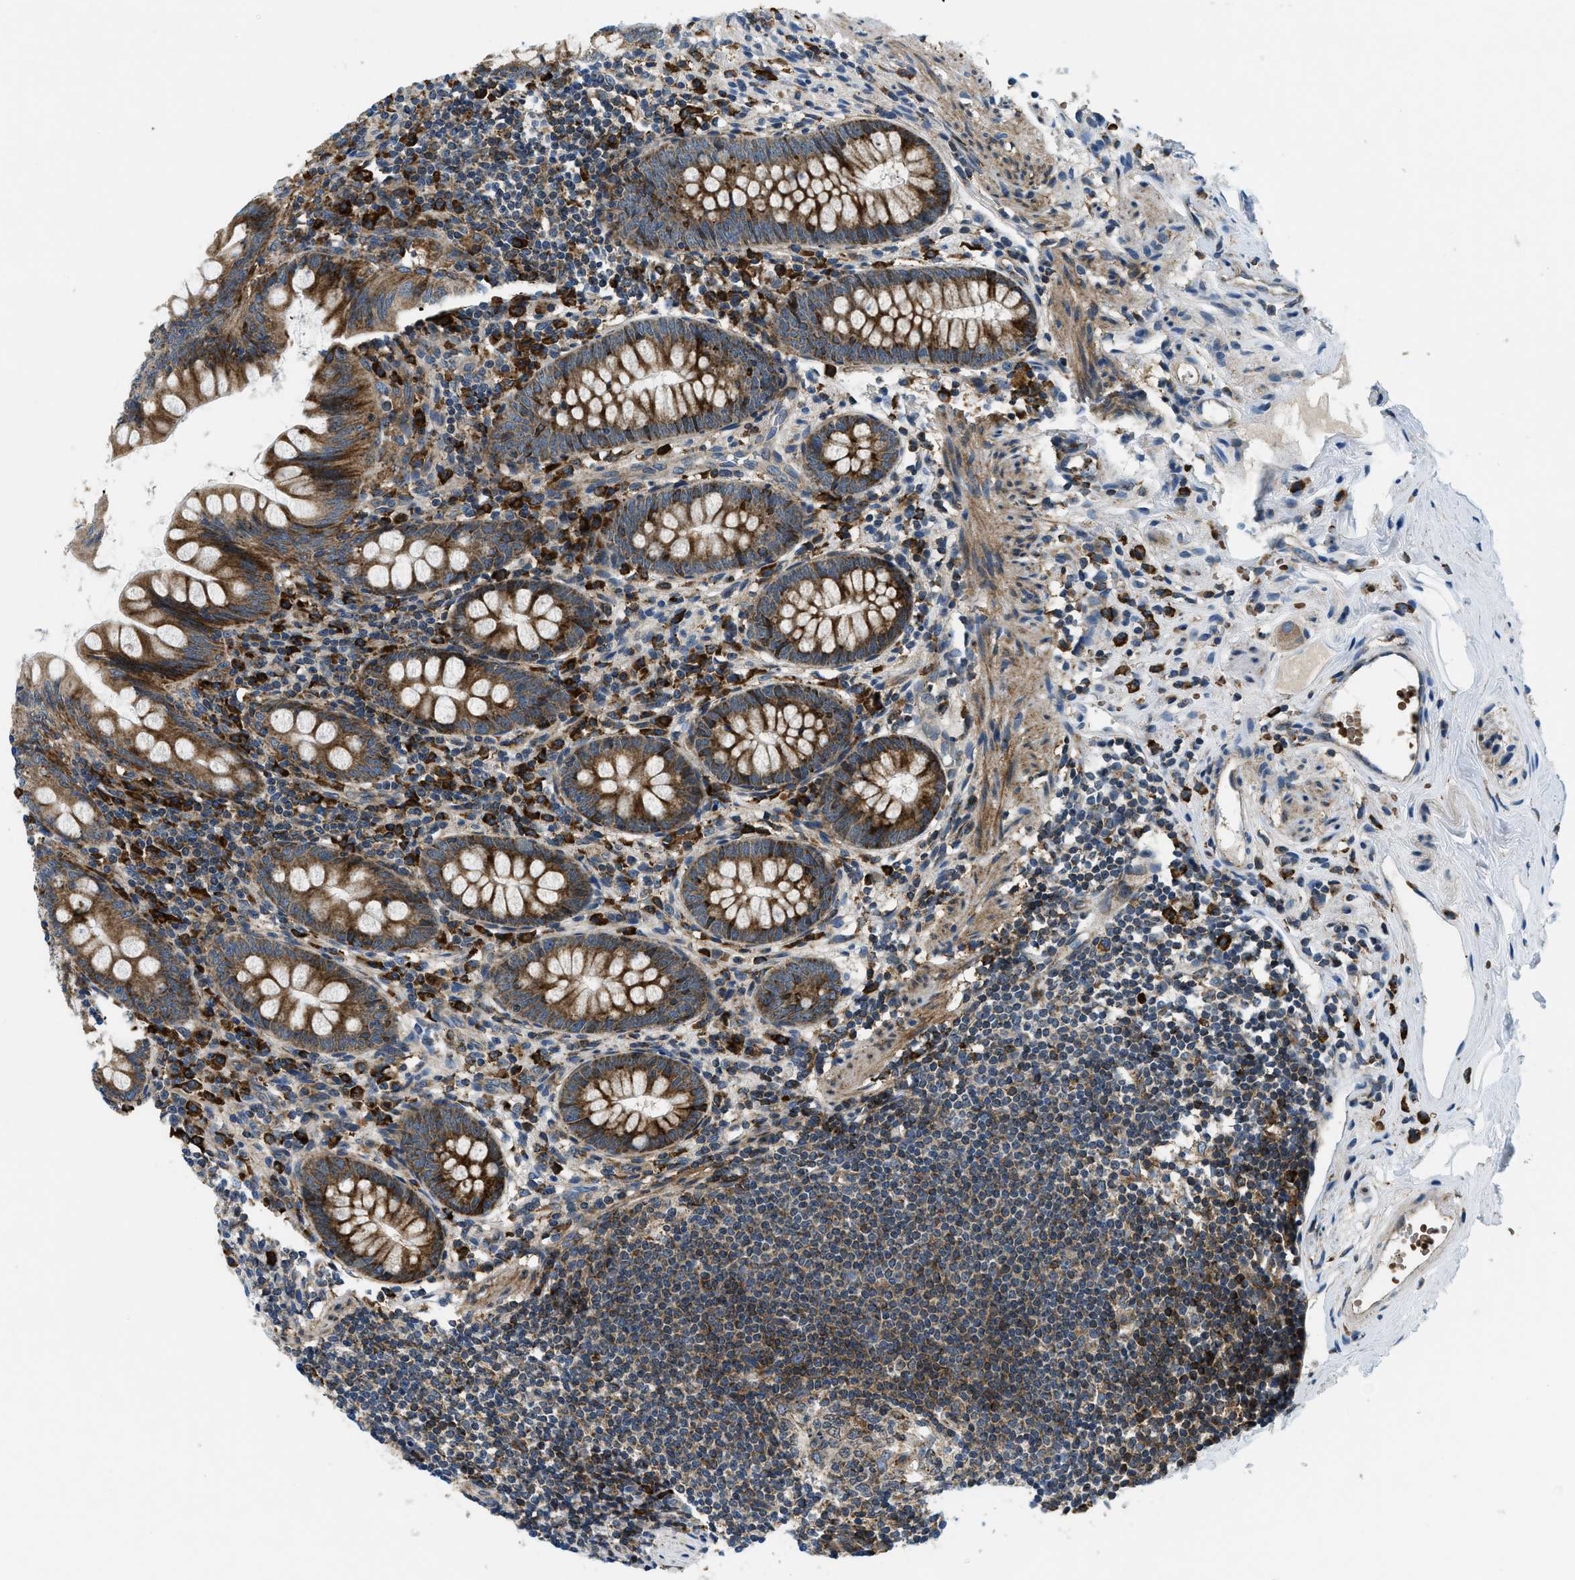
{"staining": {"intensity": "moderate", "quantity": ">75%", "location": "cytoplasmic/membranous"}, "tissue": "appendix", "cell_type": "Glandular cells", "image_type": "normal", "snomed": [{"axis": "morphology", "description": "Normal tissue, NOS"}, {"axis": "topography", "description": "Appendix"}], "caption": "Appendix stained with immunohistochemistry exhibits moderate cytoplasmic/membranous positivity in about >75% of glandular cells. (DAB IHC, brown staining for protein, blue staining for nuclei).", "gene": "CSPG4", "patient": {"sex": "female", "age": 77}}